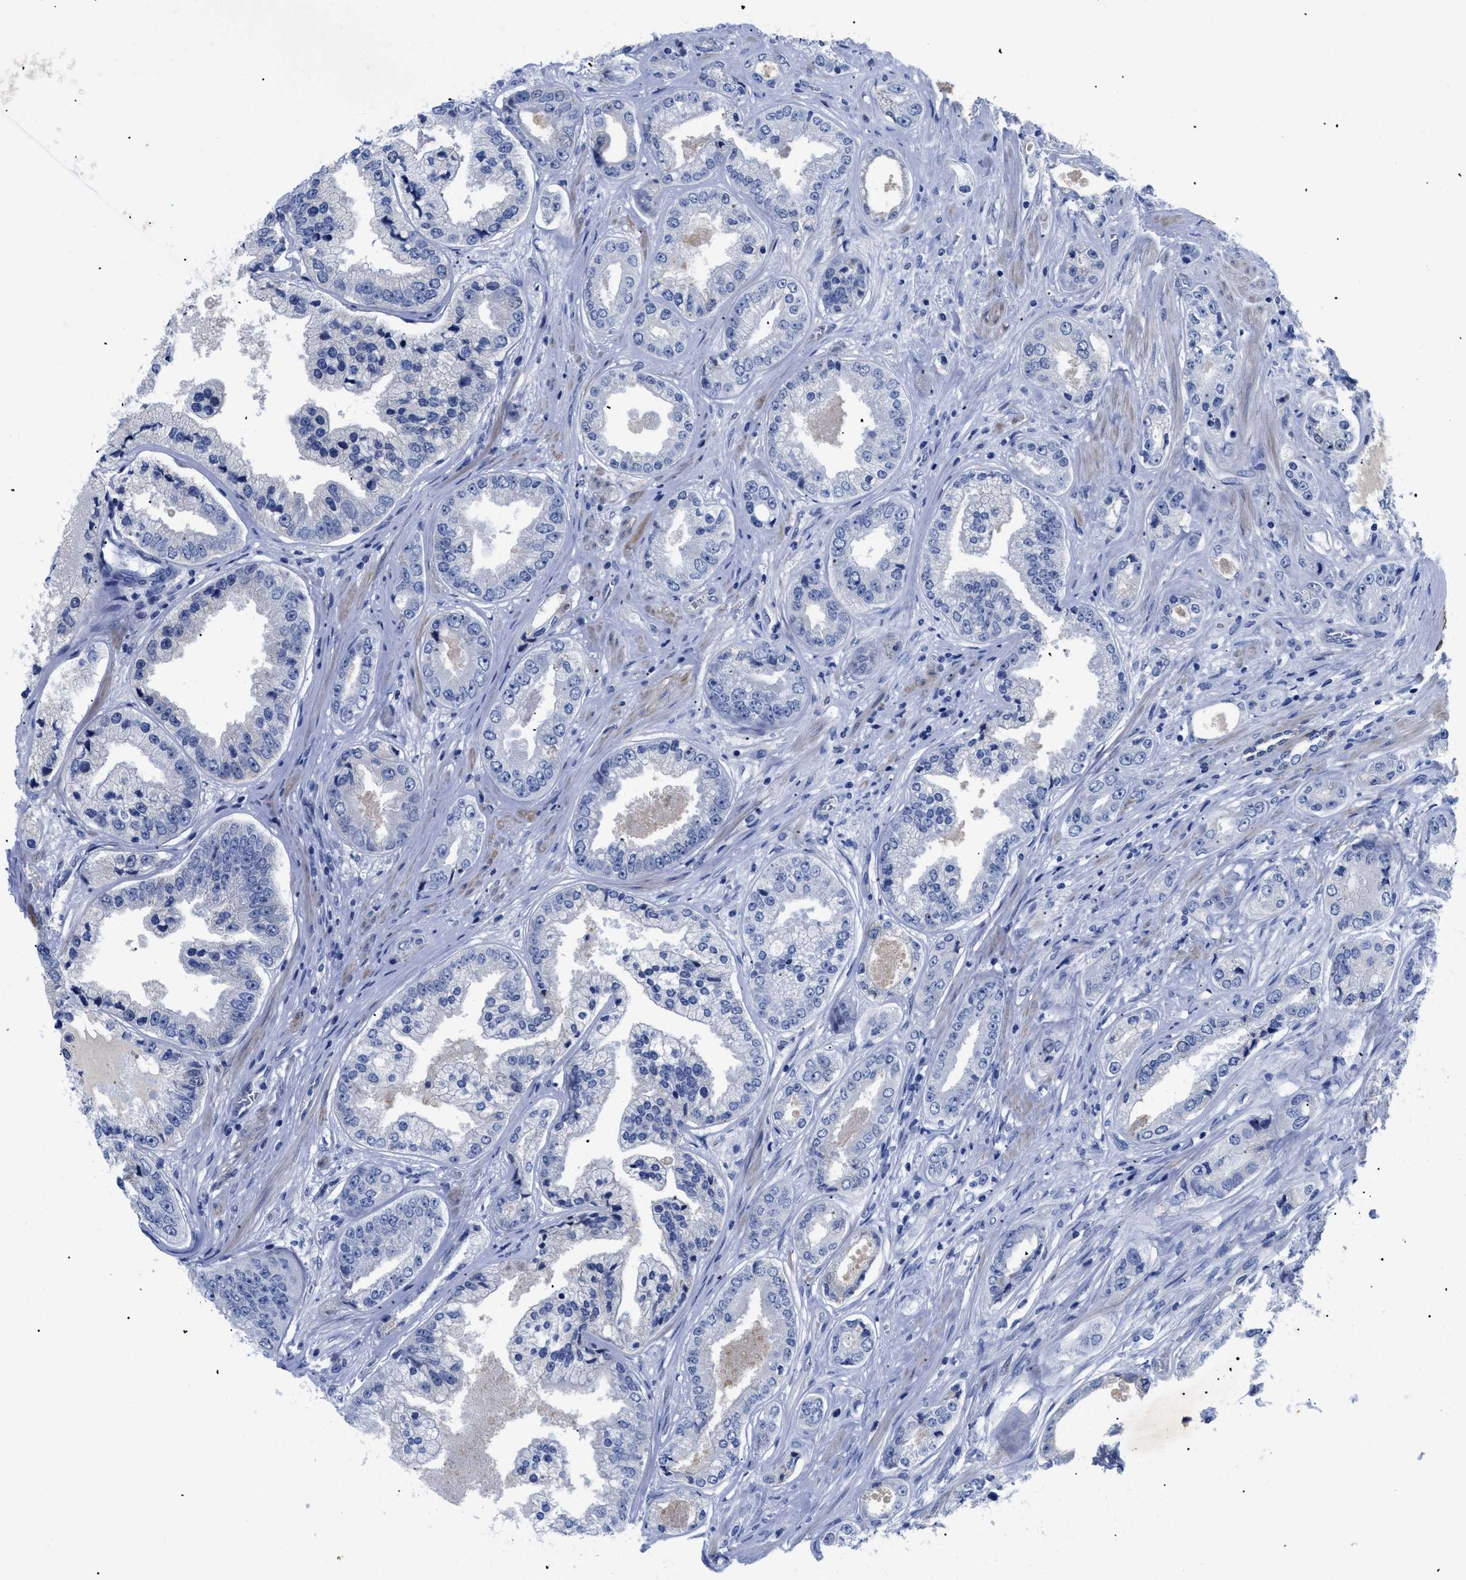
{"staining": {"intensity": "negative", "quantity": "none", "location": "none"}, "tissue": "prostate cancer", "cell_type": "Tumor cells", "image_type": "cancer", "snomed": [{"axis": "morphology", "description": "Adenocarcinoma, High grade"}, {"axis": "topography", "description": "Prostate"}], "caption": "Prostate cancer was stained to show a protein in brown. There is no significant positivity in tumor cells.", "gene": "TMEM68", "patient": {"sex": "male", "age": 61}}